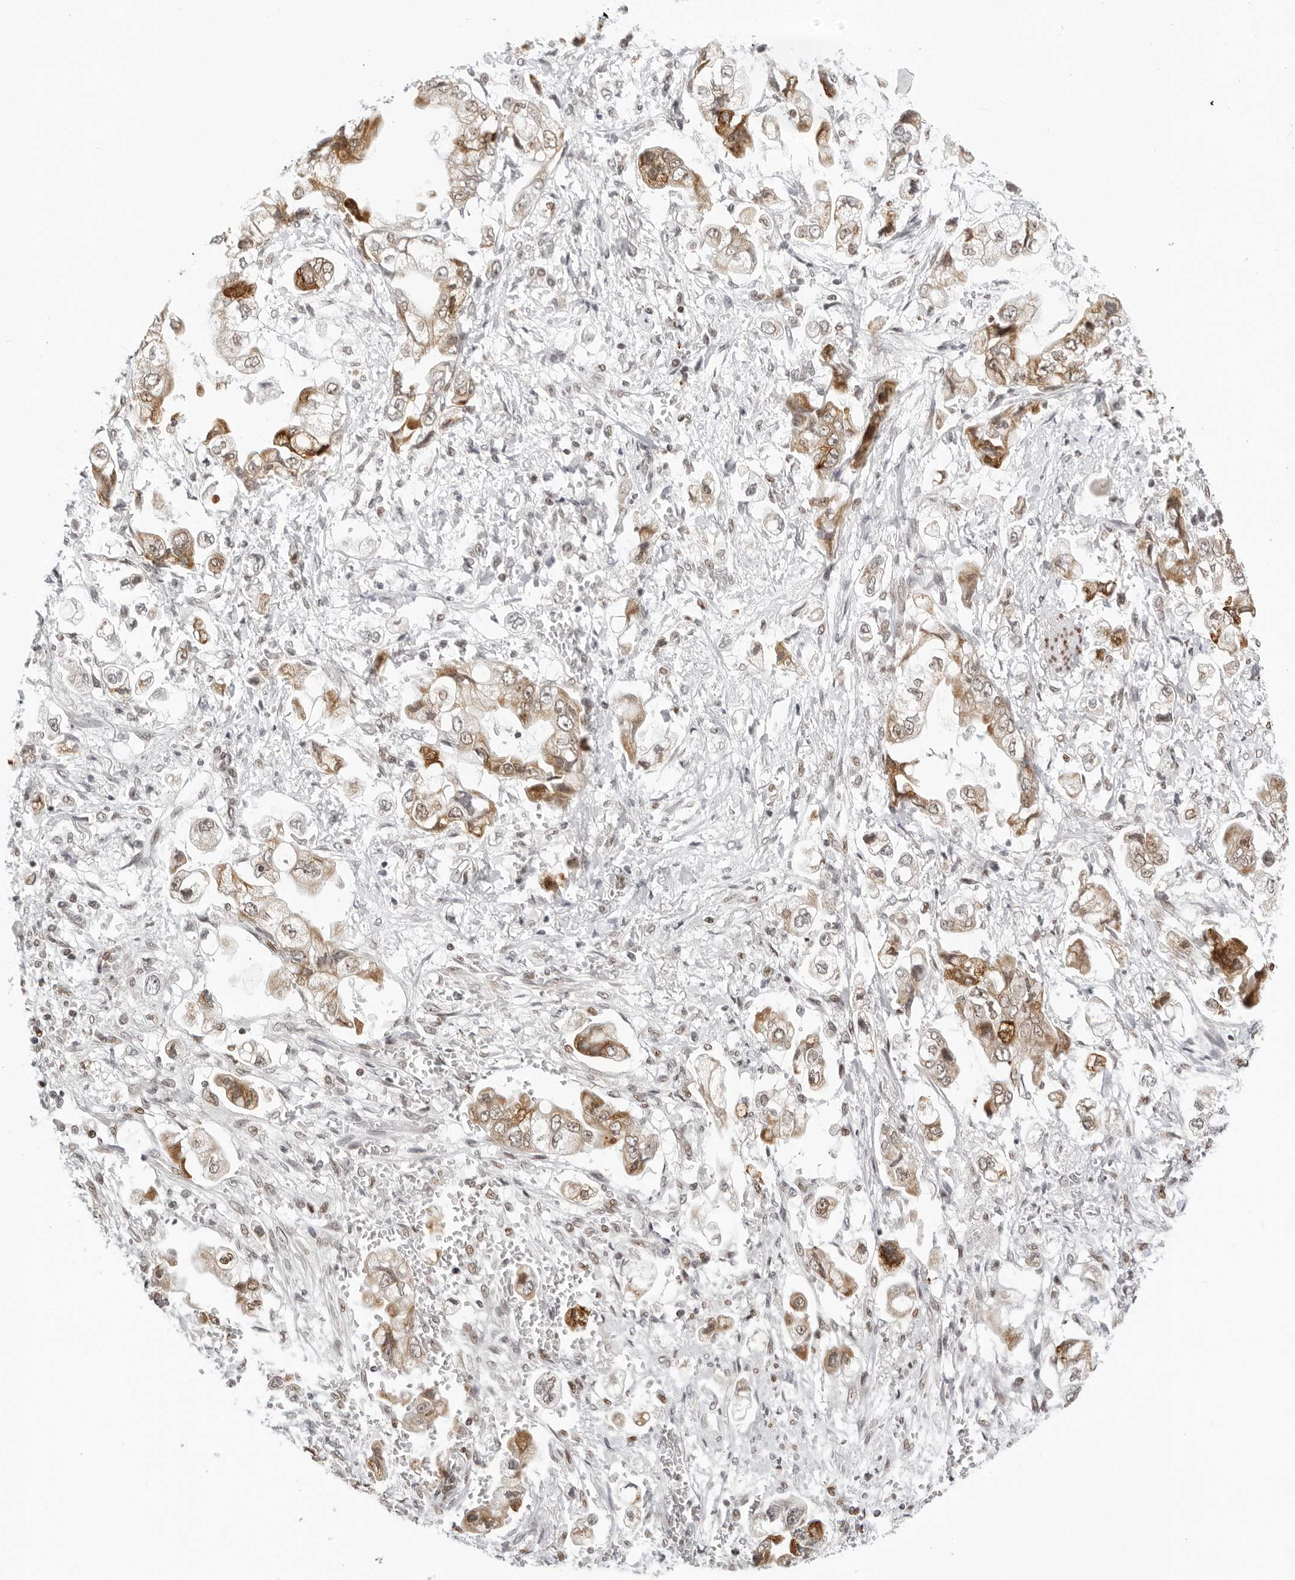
{"staining": {"intensity": "moderate", "quantity": ">75%", "location": "cytoplasmic/membranous,nuclear"}, "tissue": "stomach cancer", "cell_type": "Tumor cells", "image_type": "cancer", "snomed": [{"axis": "morphology", "description": "Adenocarcinoma, NOS"}, {"axis": "topography", "description": "Stomach"}], "caption": "IHC photomicrograph of neoplastic tissue: stomach cancer (adenocarcinoma) stained using immunohistochemistry (IHC) displays medium levels of moderate protein expression localized specifically in the cytoplasmic/membranous and nuclear of tumor cells, appearing as a cytoplasmic/membranous and nuclear brown color.", "gene": "MSH6", "patient": {"sex": "male", "age": 62}}